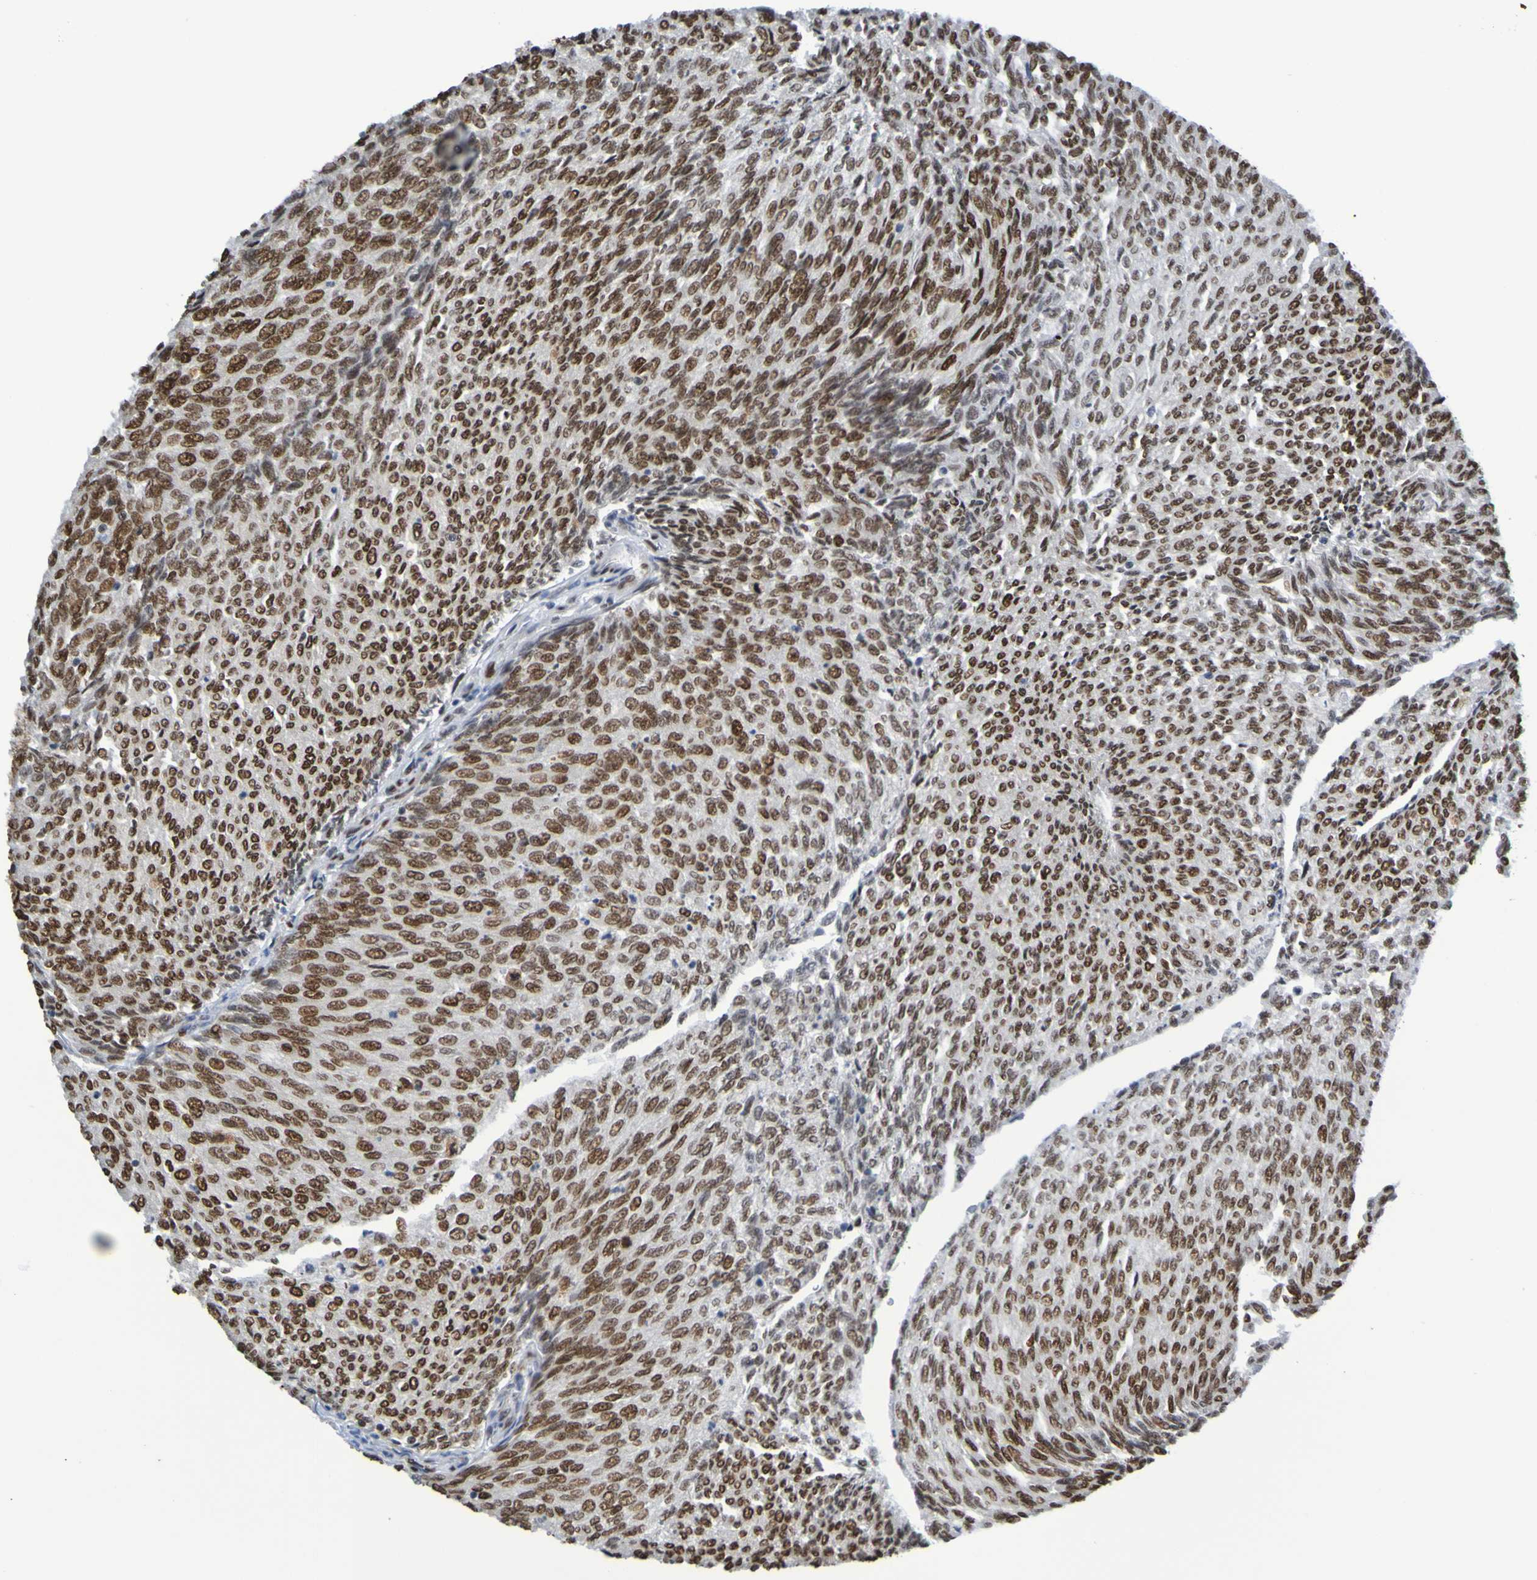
{"staining": {"intensity": "moderate", "quantity": ">75%", "location": "nuclear"}, "tissue": "urothelial cancer", "cell_type": "Tumor cells", "image_type": "cancer", "snomed": [{"axis": "morphology", "description": "Urothelial carcinoma, Low grade"}, {"axis": "topography", "description": "Urinary bladder"}], "caption": "This is an image of IHC staining of low-grade urothelial carcinoma, which shows moderate positivity in the nuclear of tumor cells.", "gene": "HDAC2", "patient": {"sex": "female", "age": 79}}